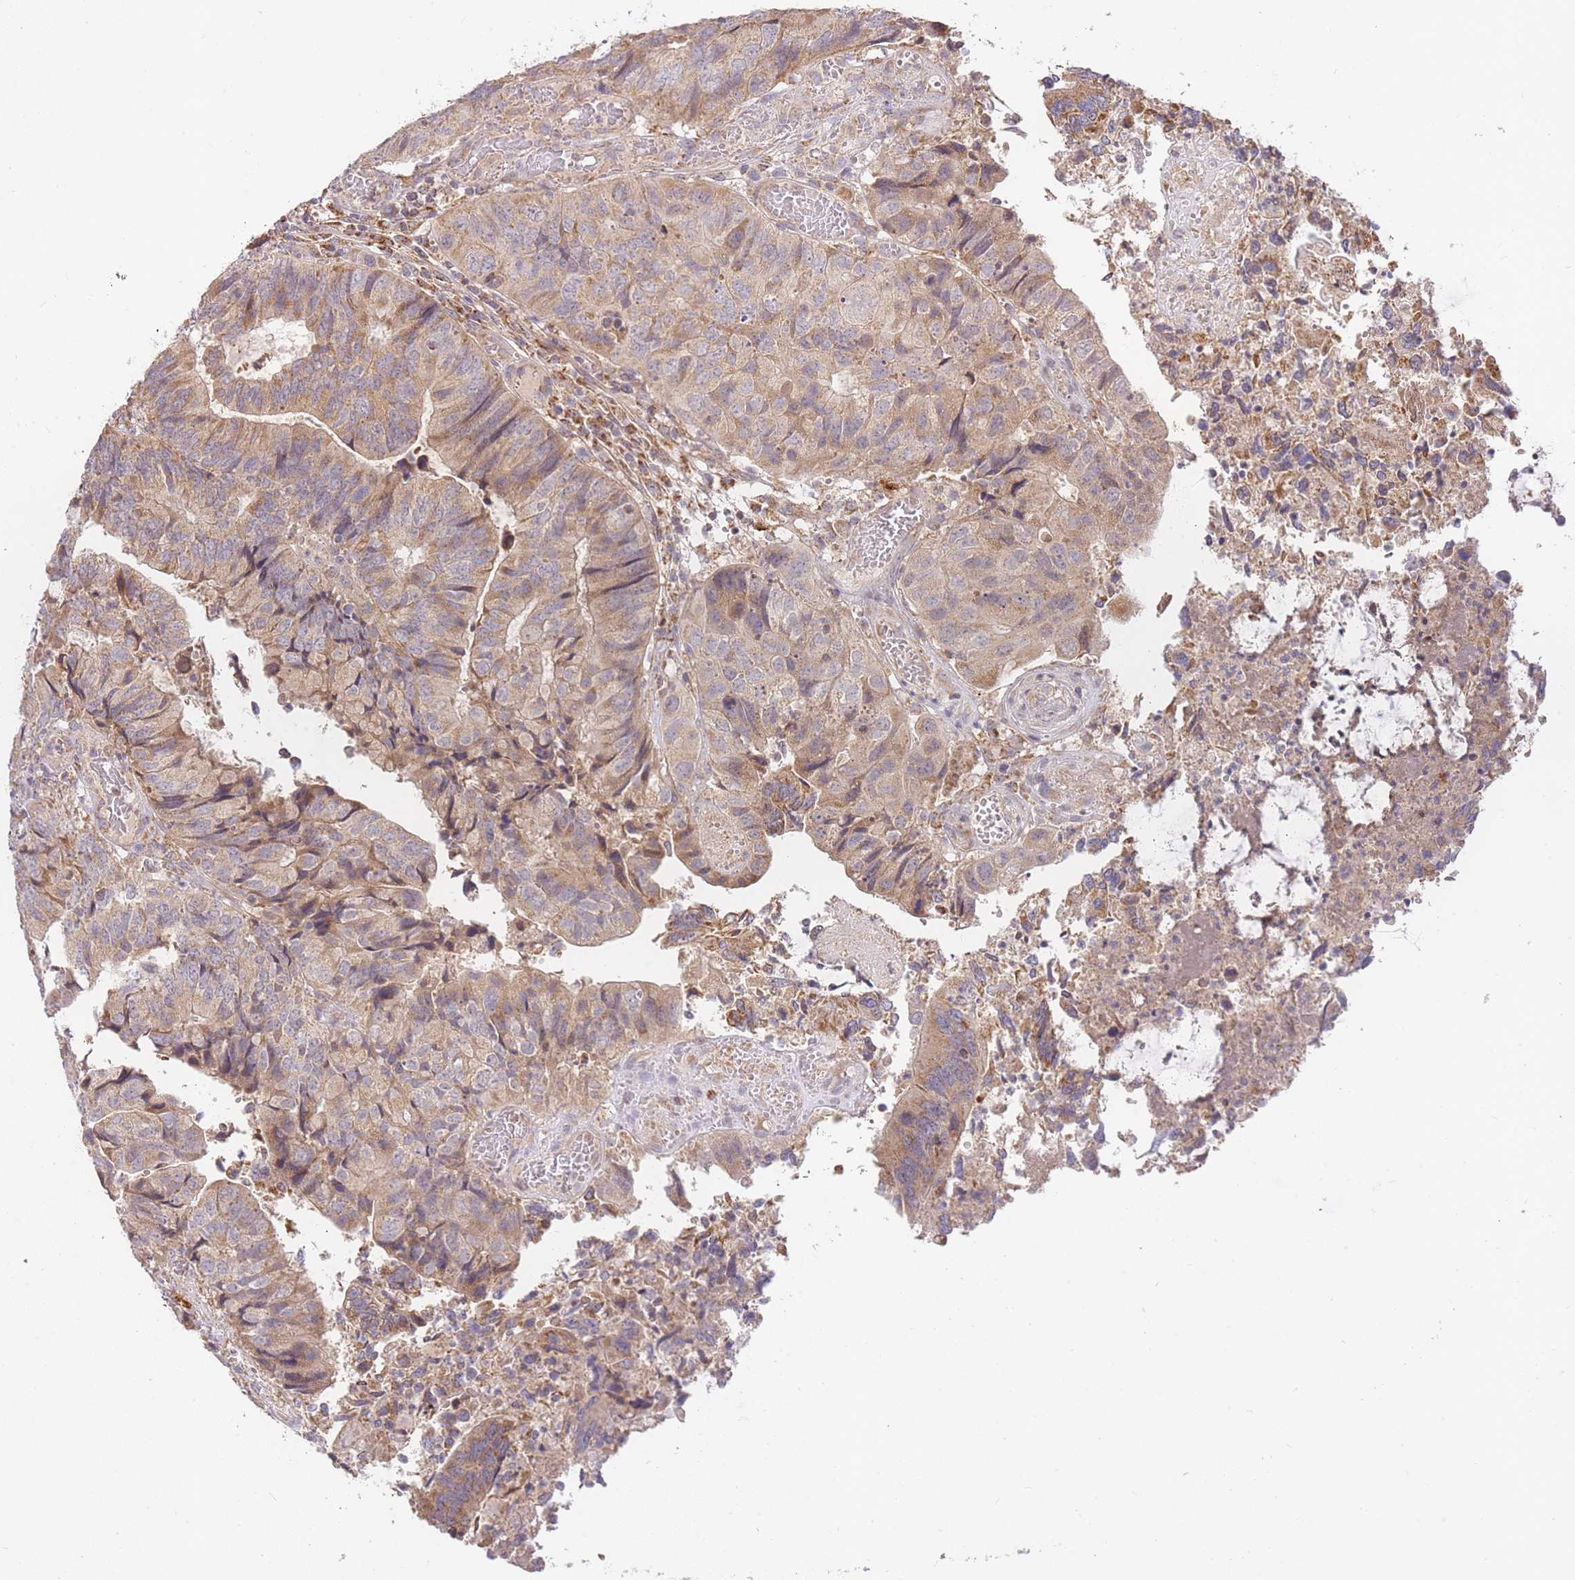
{"staining": {"intensity": "moderate", "quantity": ">75%", "location": "cytoplasmic/membranous"}, "tissue": "colorectal cancer", "cell_type": "Tumor cells", "image_type": "cancer", "snomed": [{"axis": "morphology", "description": "Adenocarcinoma, NOS"}, {"axis": "topography", "description": "Colon"}], "caption": "Colorectal cancer (adenocarcinoma) stained for a protein demonstrates moderate cytoplasmic/membranous positivity in tumor cells. The staining was performed using DAB to visualize the protein expression in brown, while the nuclei were stained in blue with hematoxylin (Magnification: 20x).", "gene": "ADCY9", "patient": {"sex": "female", "age": 67}}